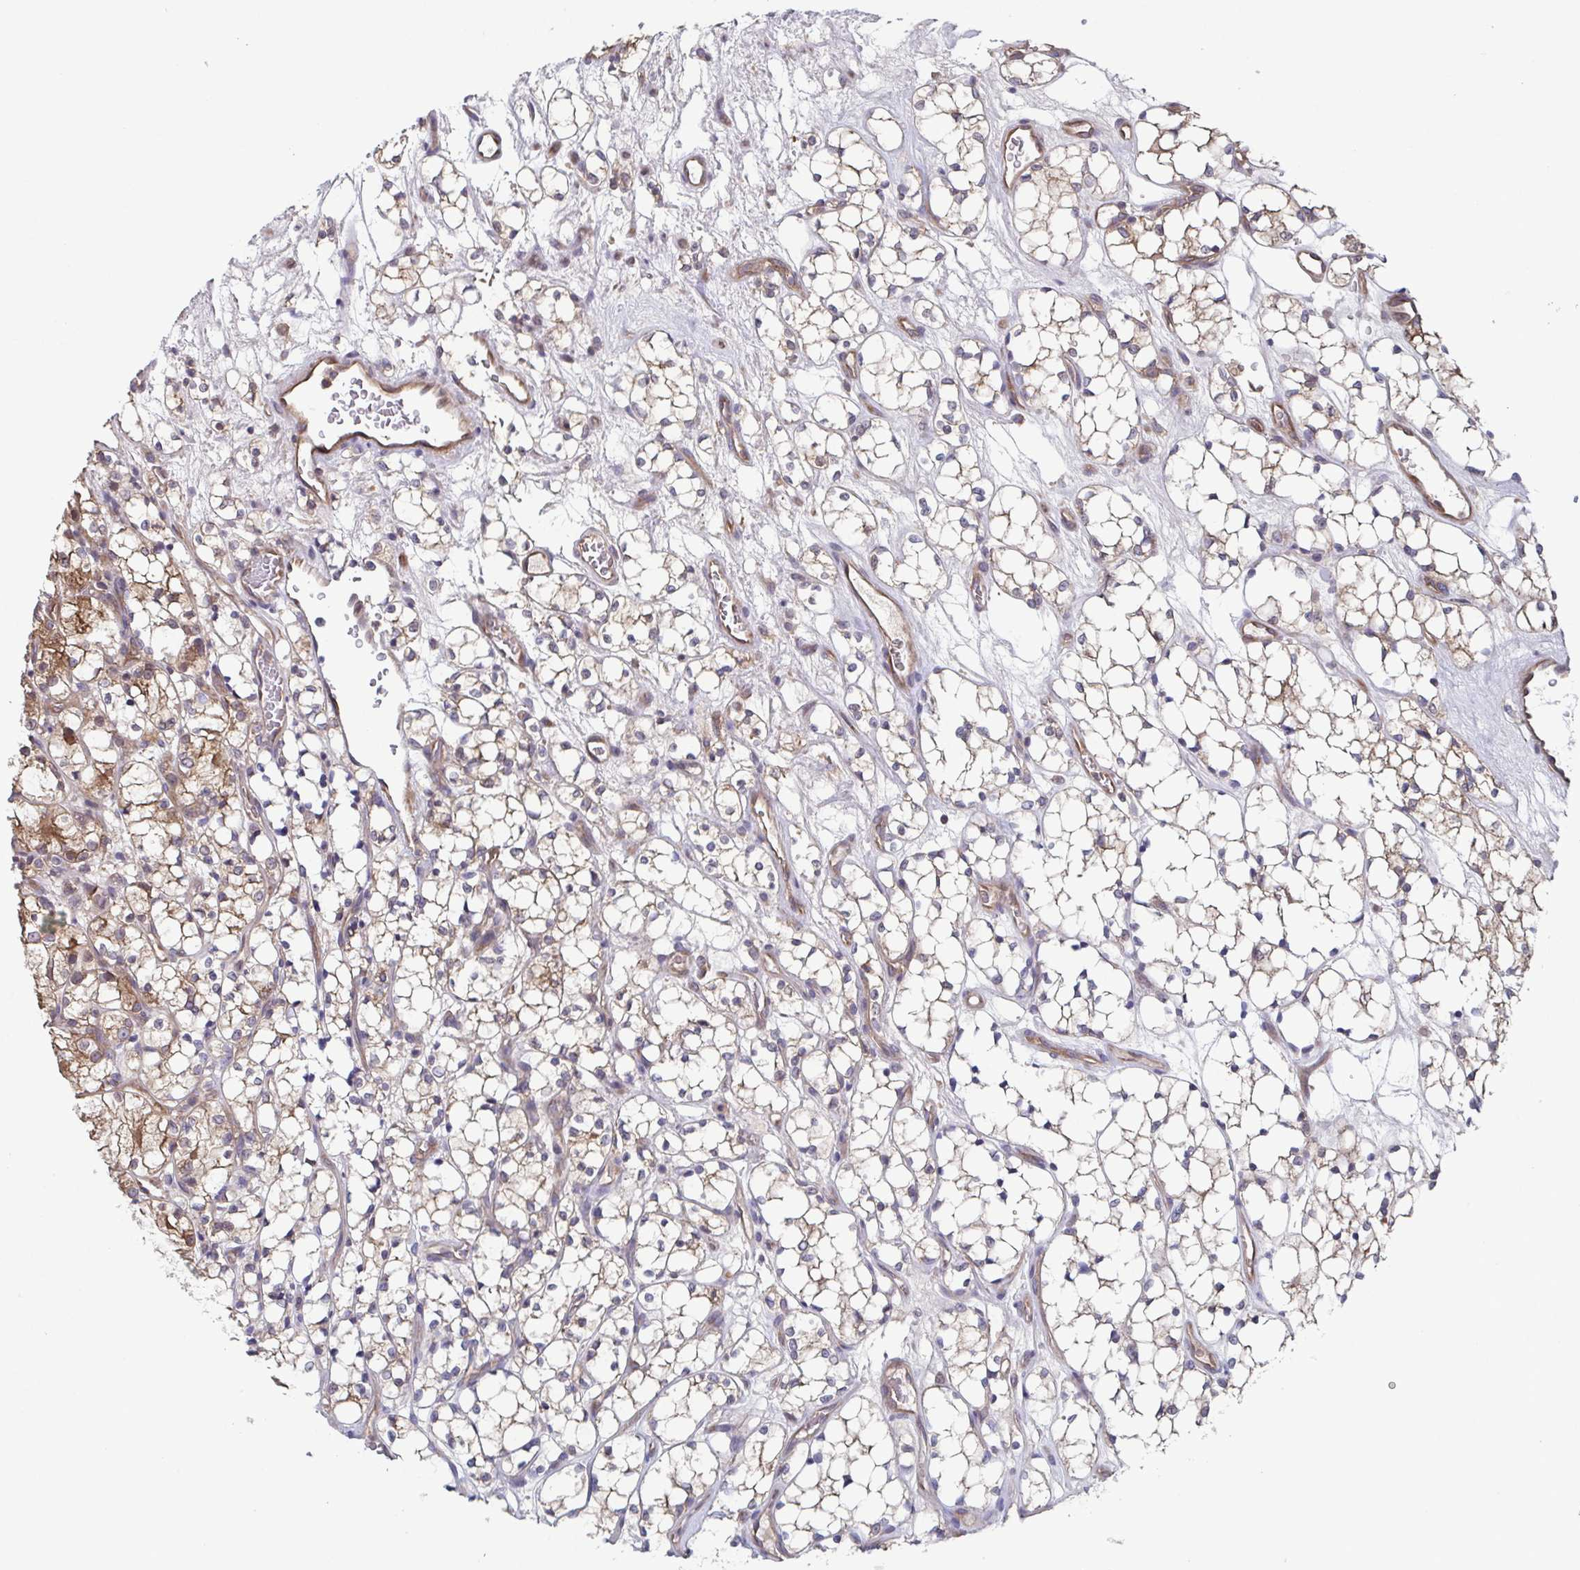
{"staining": {"intensity": "moderate", "quantity": "<25%", "location": "cytoplasmic/membranous"}, "tissue": "renal cancer", "cell_type": "Tumor cells", "image_type": "cancer", "snomed": [{"axis": "morphology", "description": "Adenocarcinoma, NOS"}, {"axis": "topography", "description": "Kidney"}], "caption": "A low amount of moderate cytoplasmic/membranous expression is appreciated in about <25% of tumor cells in renal cancer tissue.", "gene": "COPB1", "patient": {"sex": "female", "age": 69}}